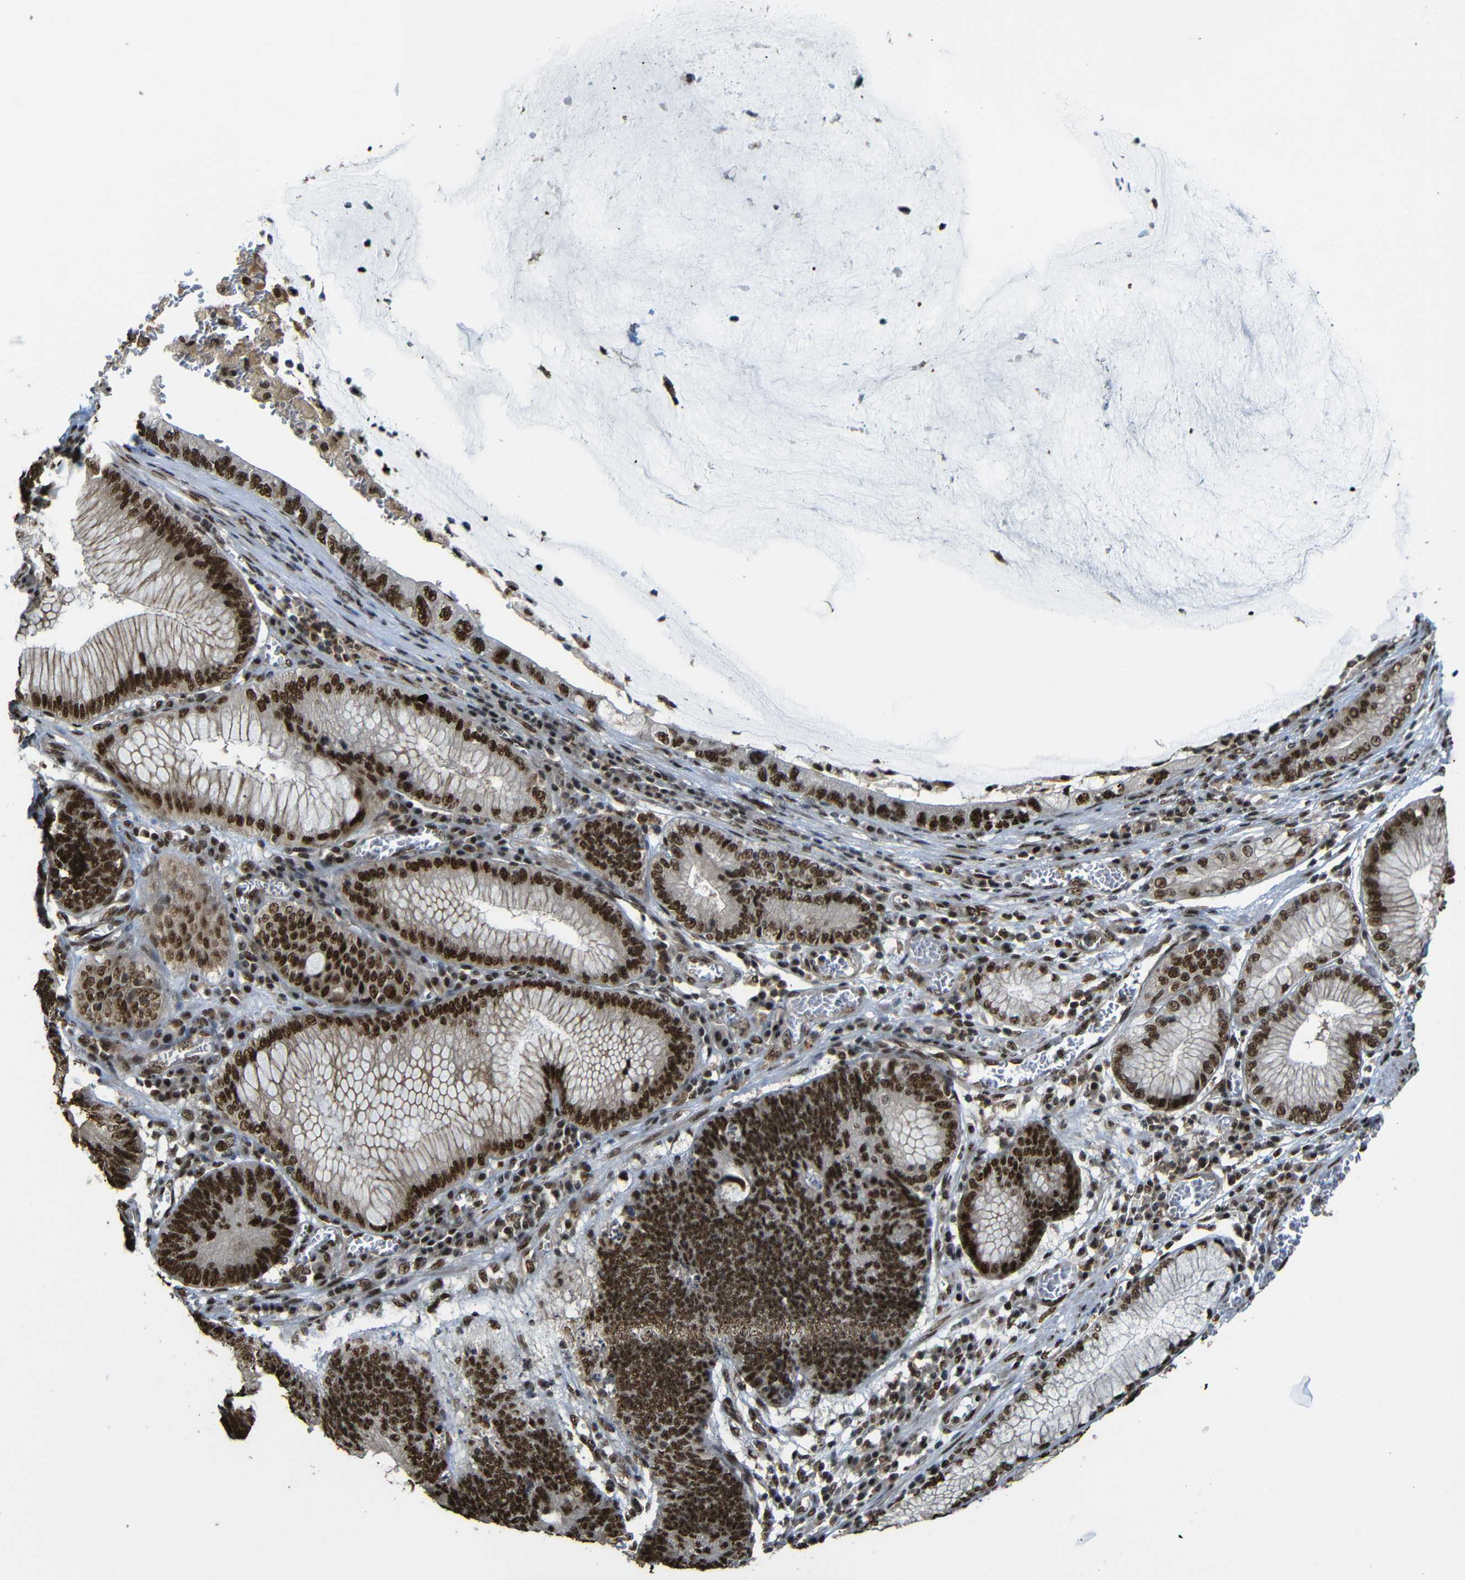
{"staining": {"intensity": "strong", "quantity": ">75%", "location": "cytoplasmic/membranous,nuclear"}, "tissue": "stomach cancer", "cell_type": "Tumor cells", "image_type": "cancer", "snomed": [{"axis": "morphology", "description": "Adenocarcinoma, NOS"}, {"axis": "topography", "description": "Stomach"}], "caption": "Protein expression analysis of stomach adenocarcinoma demonstrates strong cytoplasmic/membranous and nuclear staining in approximately >75% of tumor cells. (brown staining indicates protein expression, while blue staining denotes nuclei).", "gene": "TCF7L2", "patient": {"sex": "male", "age": 59}}